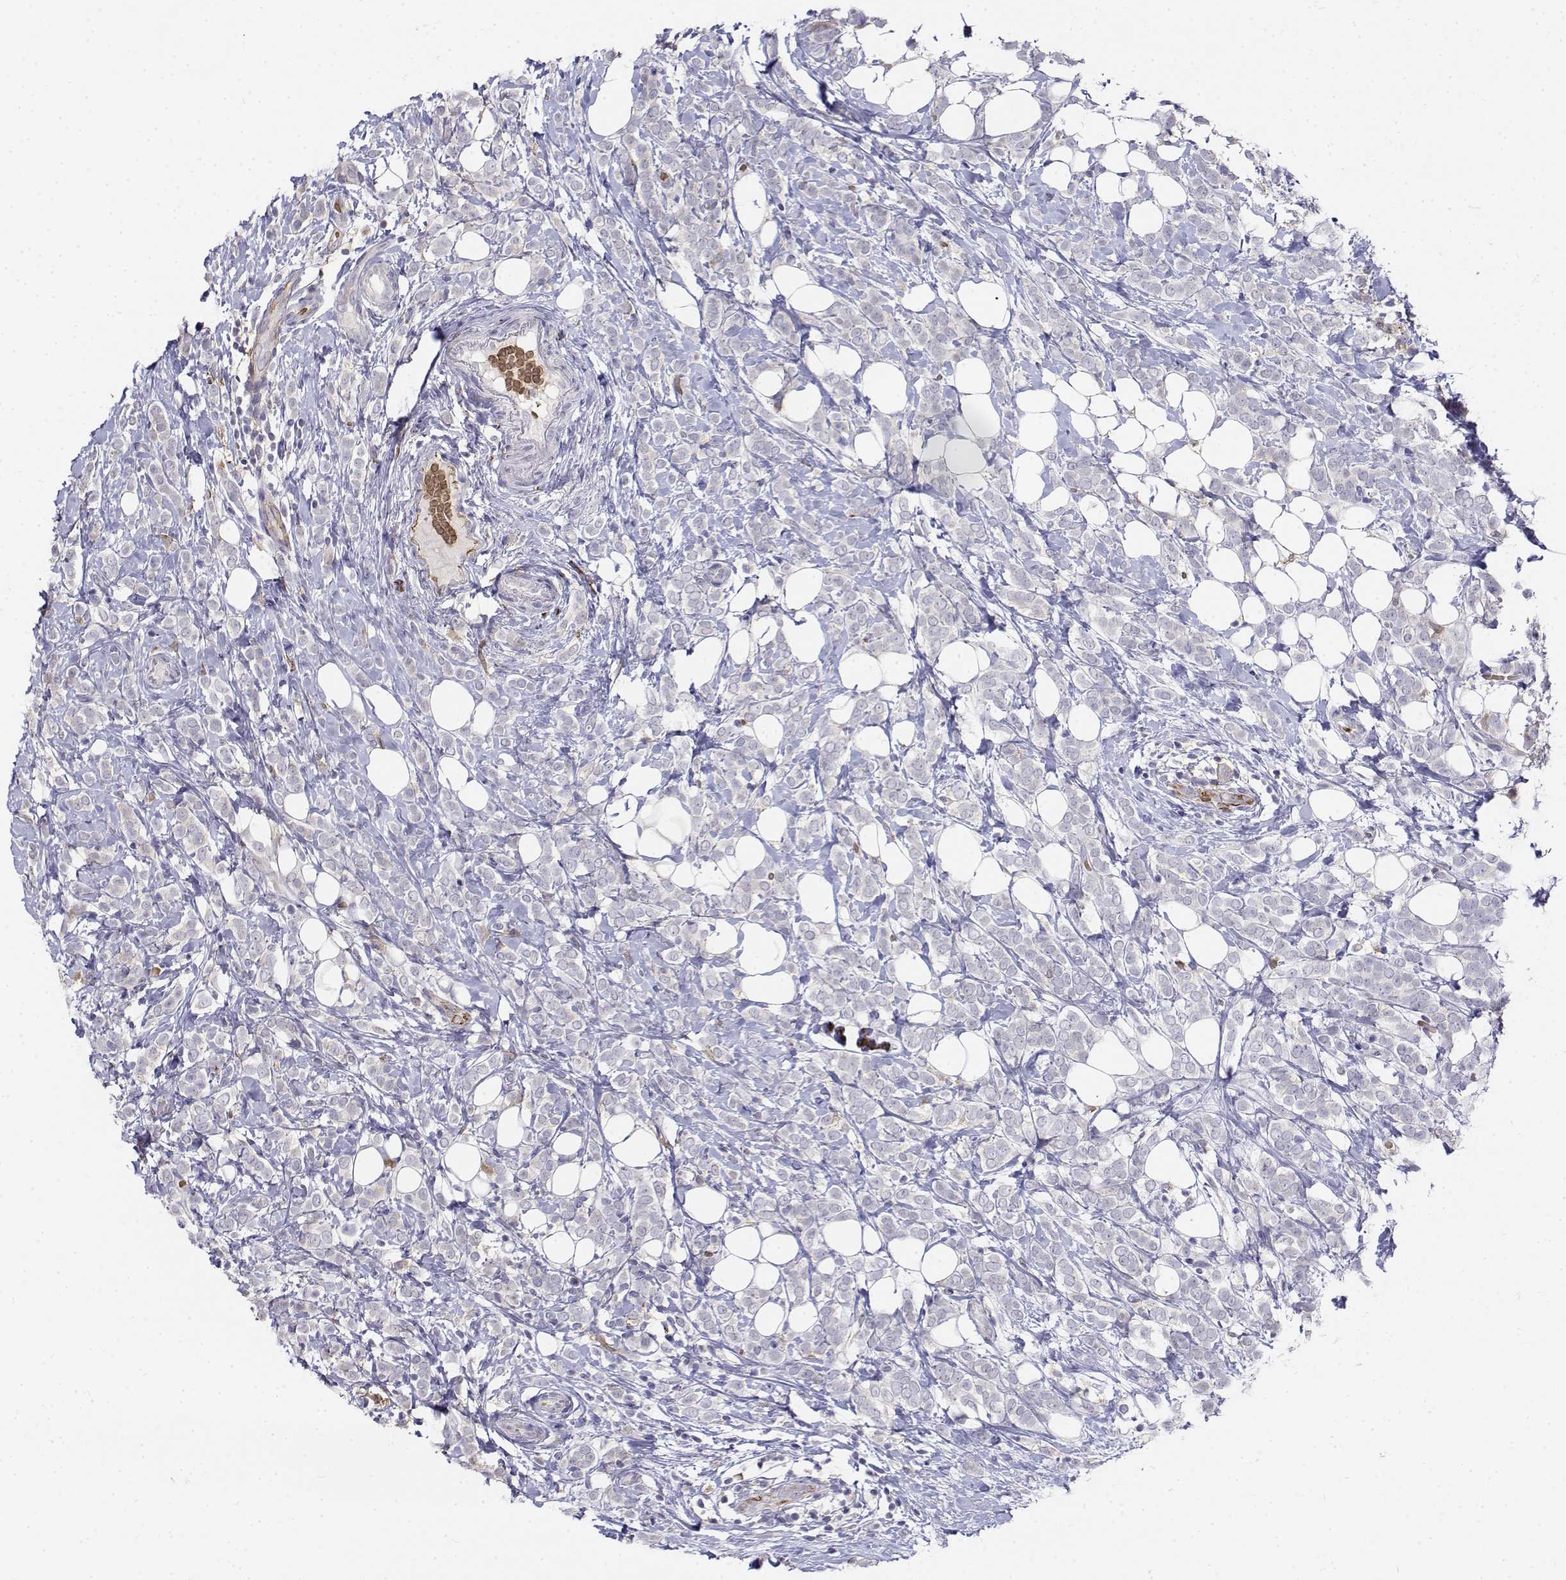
{"staining": {"intensity": "negative", "quantity": "none", "location": "none"}, "tissue": "breast cancer", "cell_type": "Tumor cells", "image_type": "cancer", "snomed": [{"axis": "morphology", "description": "Lobular carcinoma"}, {"axis": "topography", "description": "Breast"}], "caption": "Immunohistochemistry micrograph of breast cancer stained for a protein (brown), which demonstrates no staining in tumor cells.", "gene": "CADM1", "patient": {"sex": "female", "age": 49}}